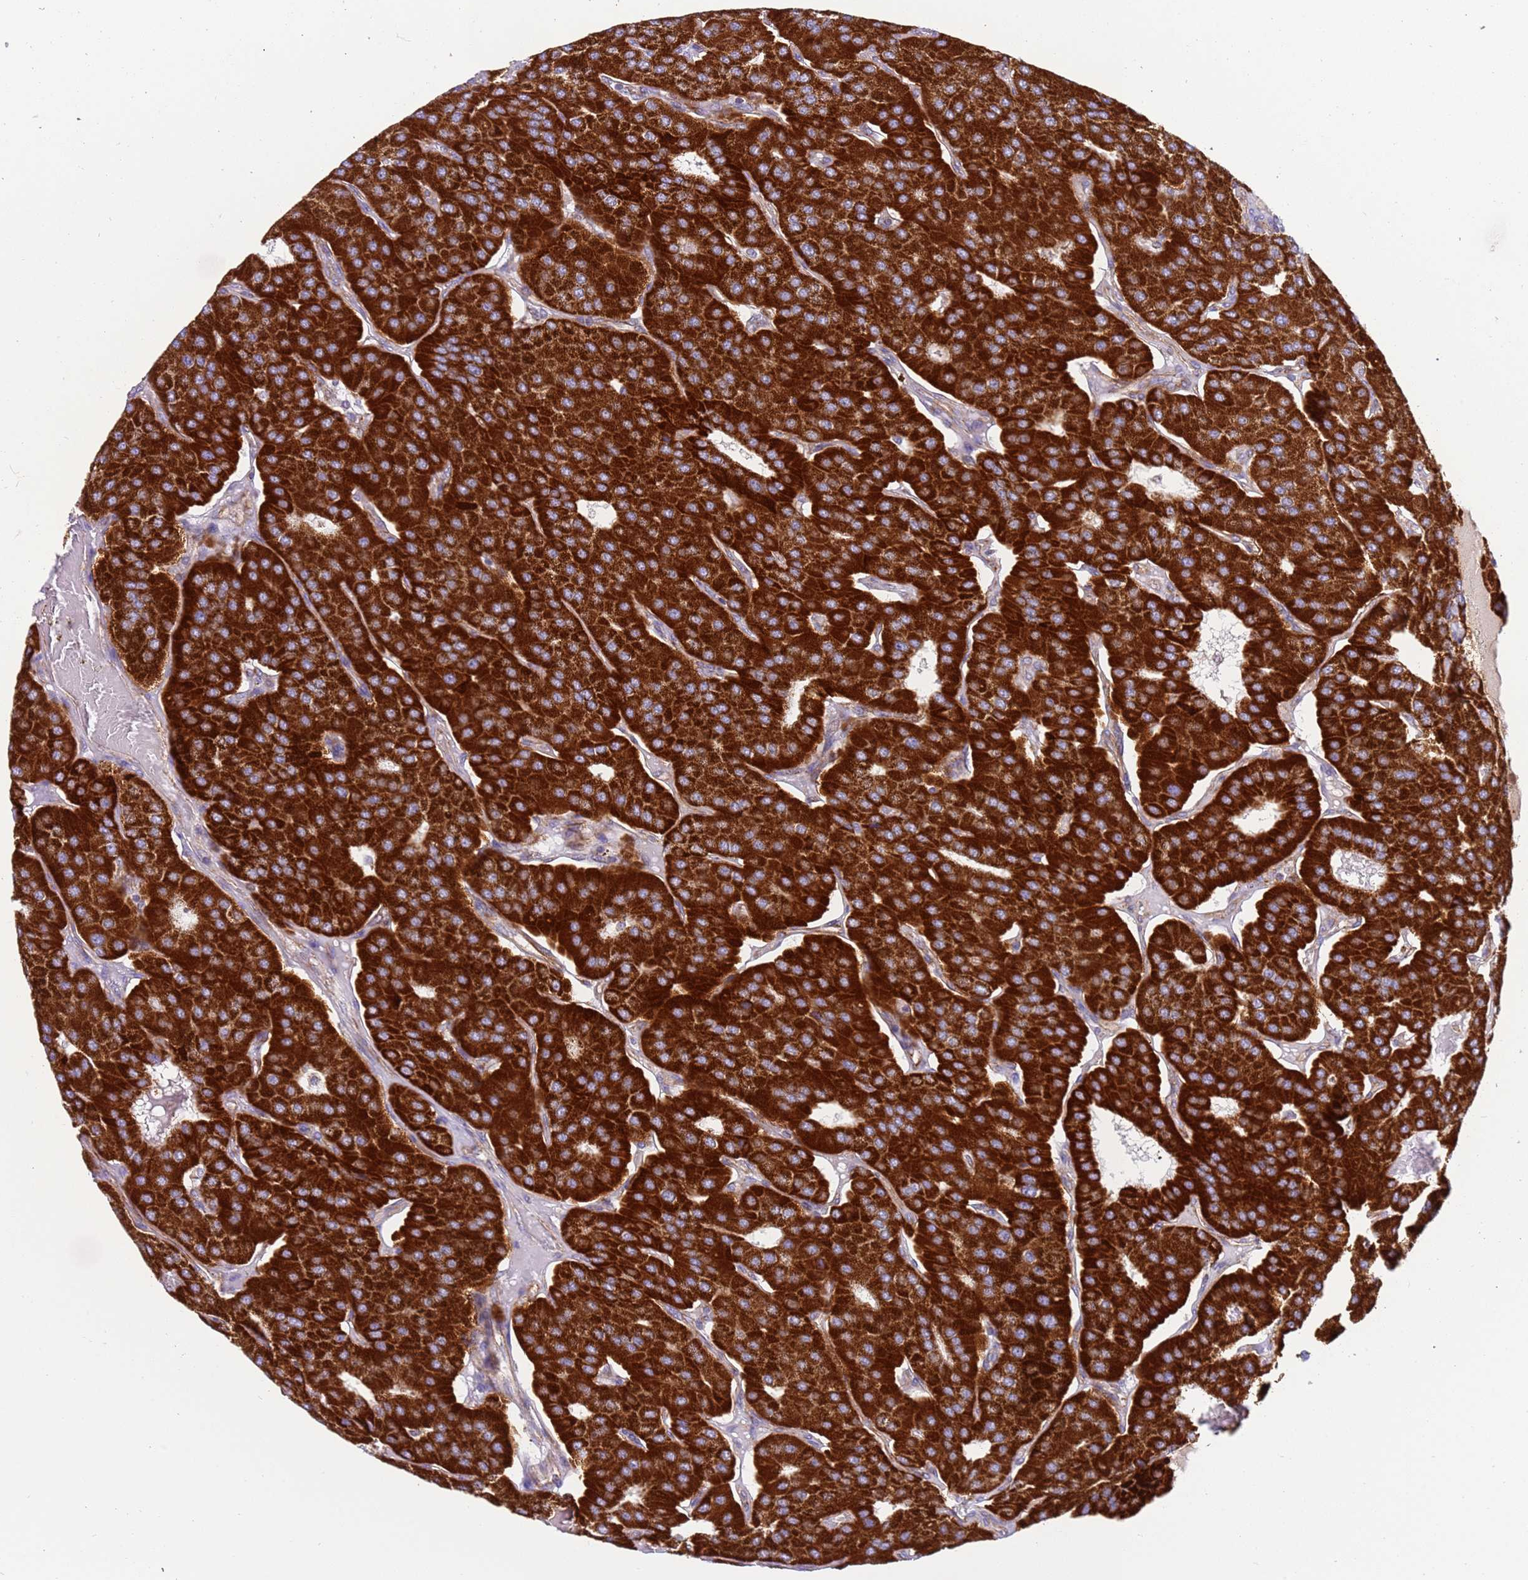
{"staining": {"intensity": "strong", "quantity": ">75%", "location": "cytoplasmic/membranous"}, "tissue": "parathyroid gland", "cell_type": "Glandular cells", "image_type": "normal", "snomed": [{"axis": "morphology", "description": "Normal tissue, NOS"}, {"axis": "morphology", "description": "Adenoma, NOS"}, {"axis": "topography", "description": "Parathyroid gland"}], "caption": "The histopathology image exhibits a brown stain indicating the presence of a protein in the cytoplasmic/membranous of glandular cells in parathyroid gland. Nuclei are stained in blue.", "gene": "MRPL20", "patient": {"sex": "female", "age": 86}}